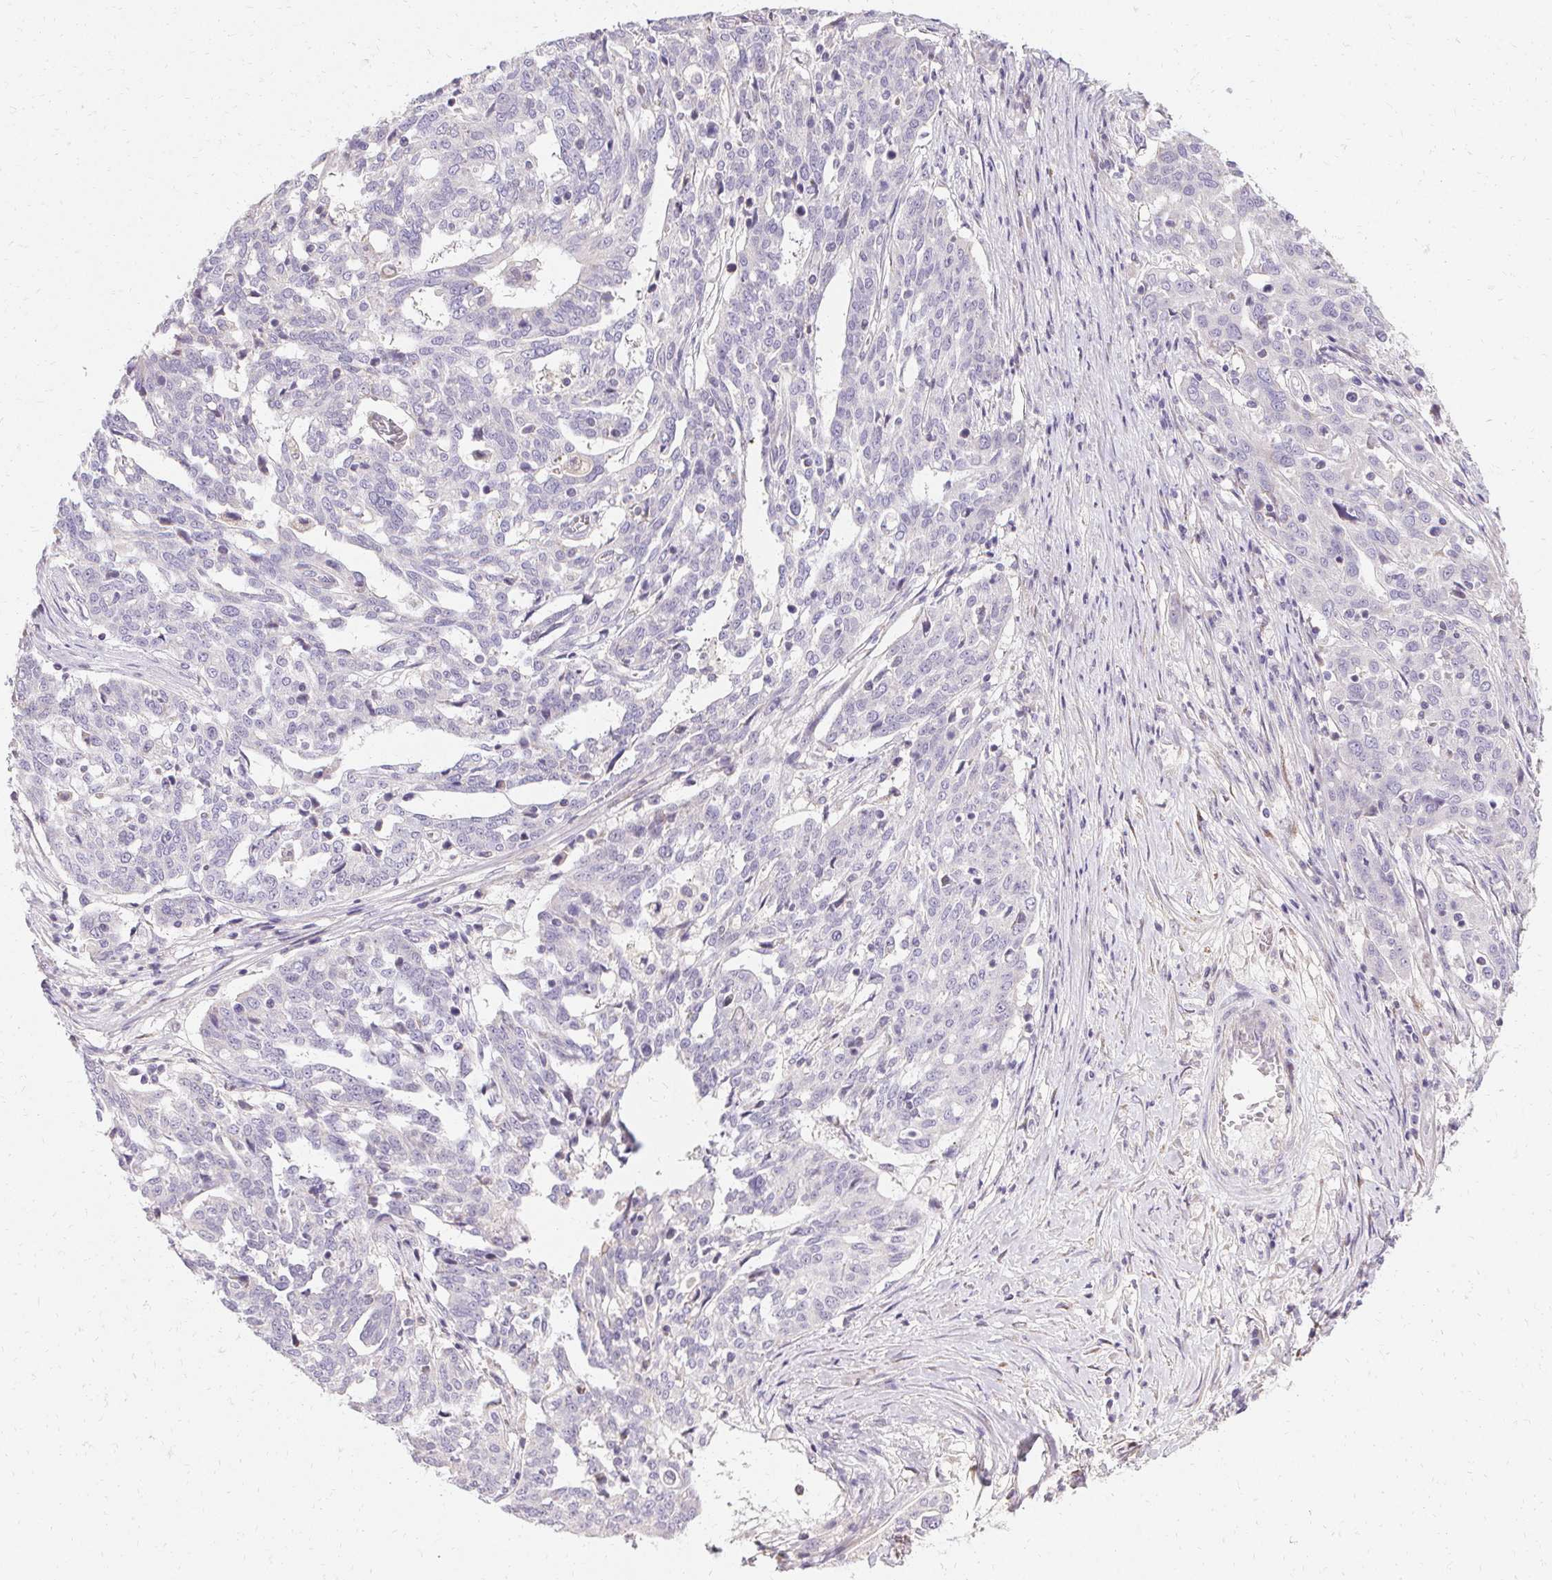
{"staining": {"intensity": "negative", "quantity": "none", "location": "none"}, "tissue": "ovarian cancer", "cell_type": "Tumor cells", "image_type": "cancer", "snomed": [{"axis": "morphology", "description": "Cystadenocarcinoma, serous, NOS"}, {"axis": "topography", "description": "Ovary"}], "caption": "The micrograph demonstrates no significant positivity in tumor cells of ovarian serous cystadenocarcinoma. (Immunohistochemistry, brightfield microscopy, high magnification).", "gene": "TRIP13", "patient": {"sex": "female", "age": 67}}